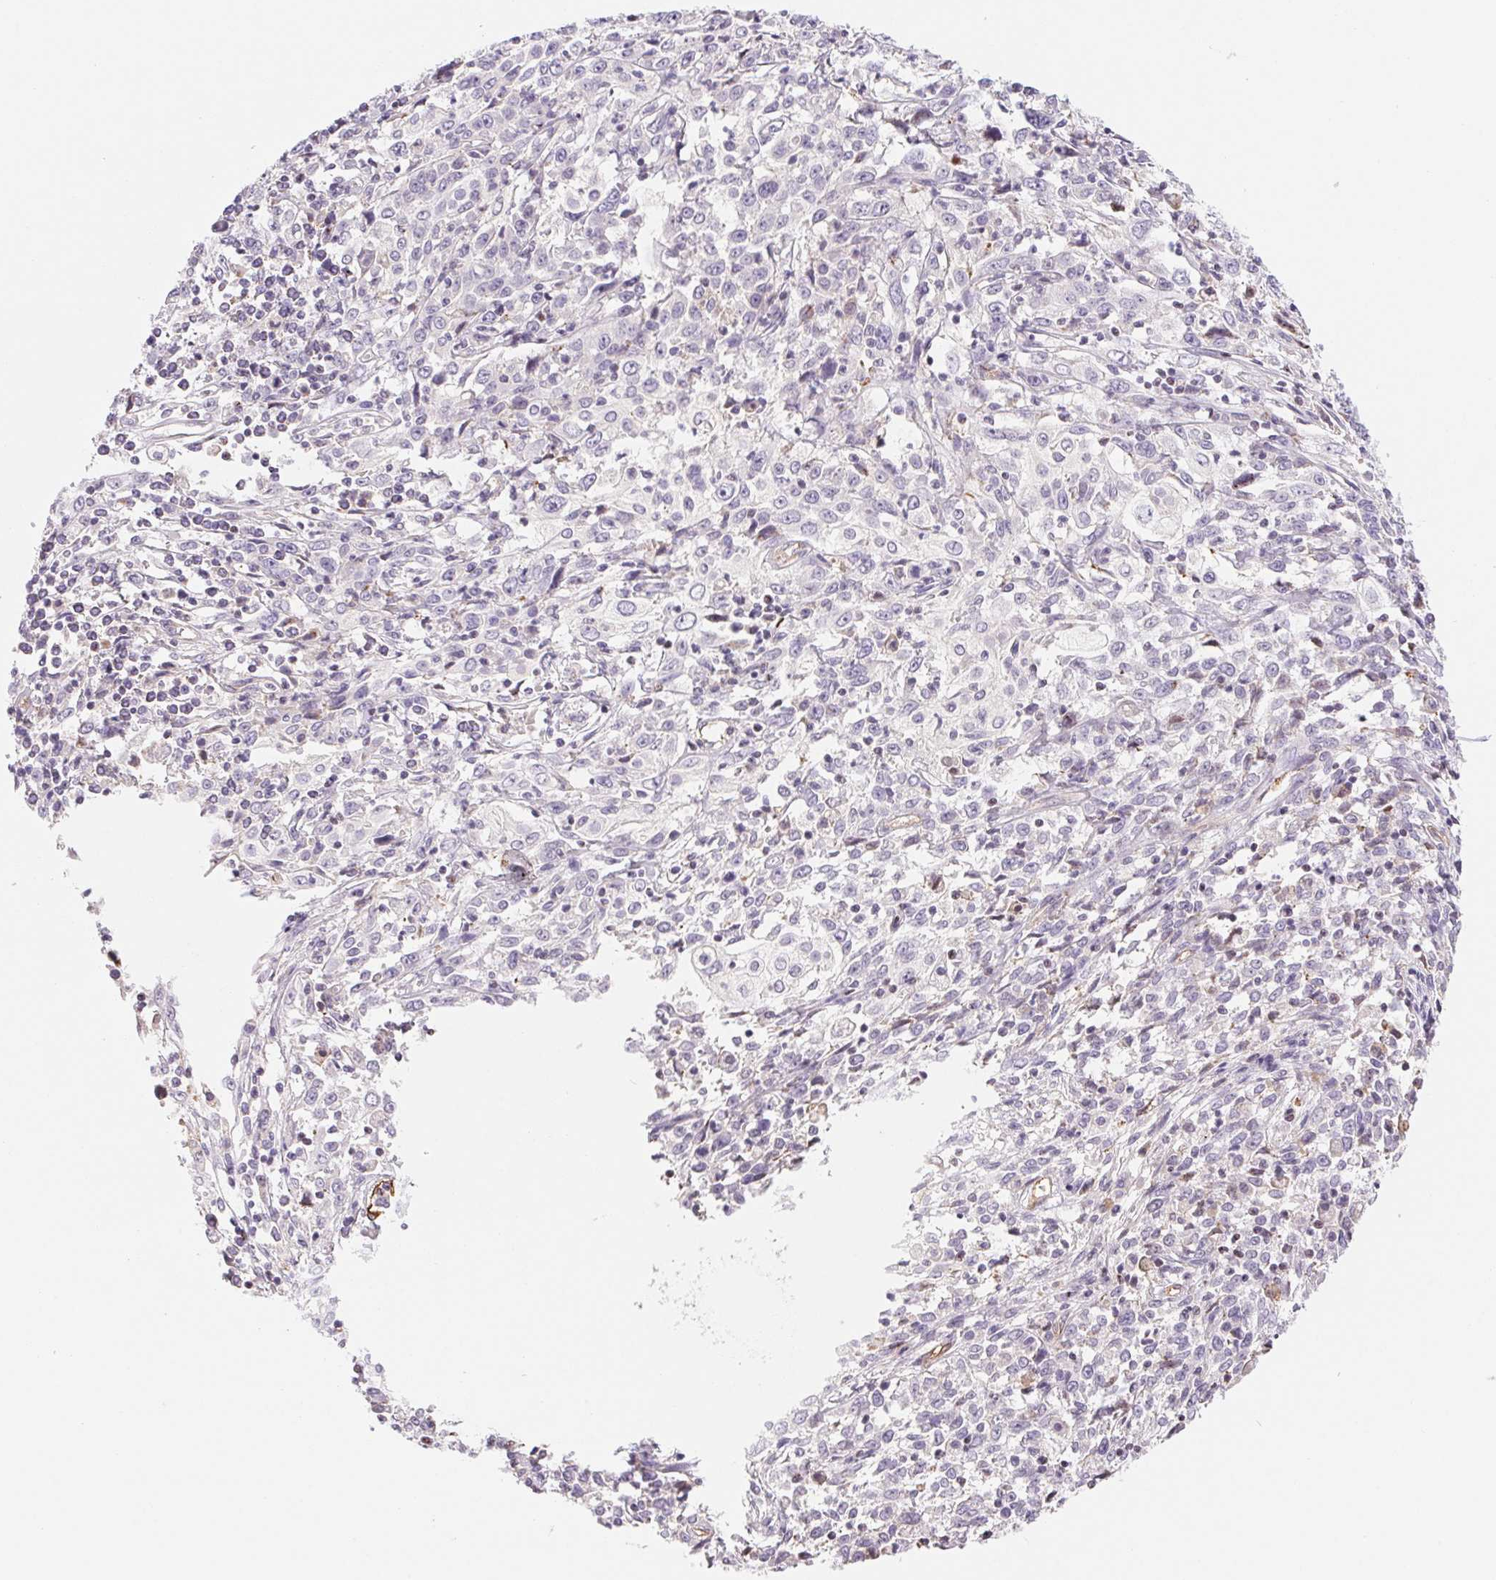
{"staining": {"intensity": "negative", "quantity": "none", "location": "none"}, "tissue": "cervical cancer", "cell_type": "Tumor cells", "image_type": "cancer", "snomed": [{"axis": "morphology", "description": "Adenocarcinoma, NOS"}, {"axis": "topography", "description": "Cervix"}], "caption": "Tumor cells show no significant staining in cervical cancer.", "gene": "ANKRD13B", "patient": {"sex": "female", "age": 40}}